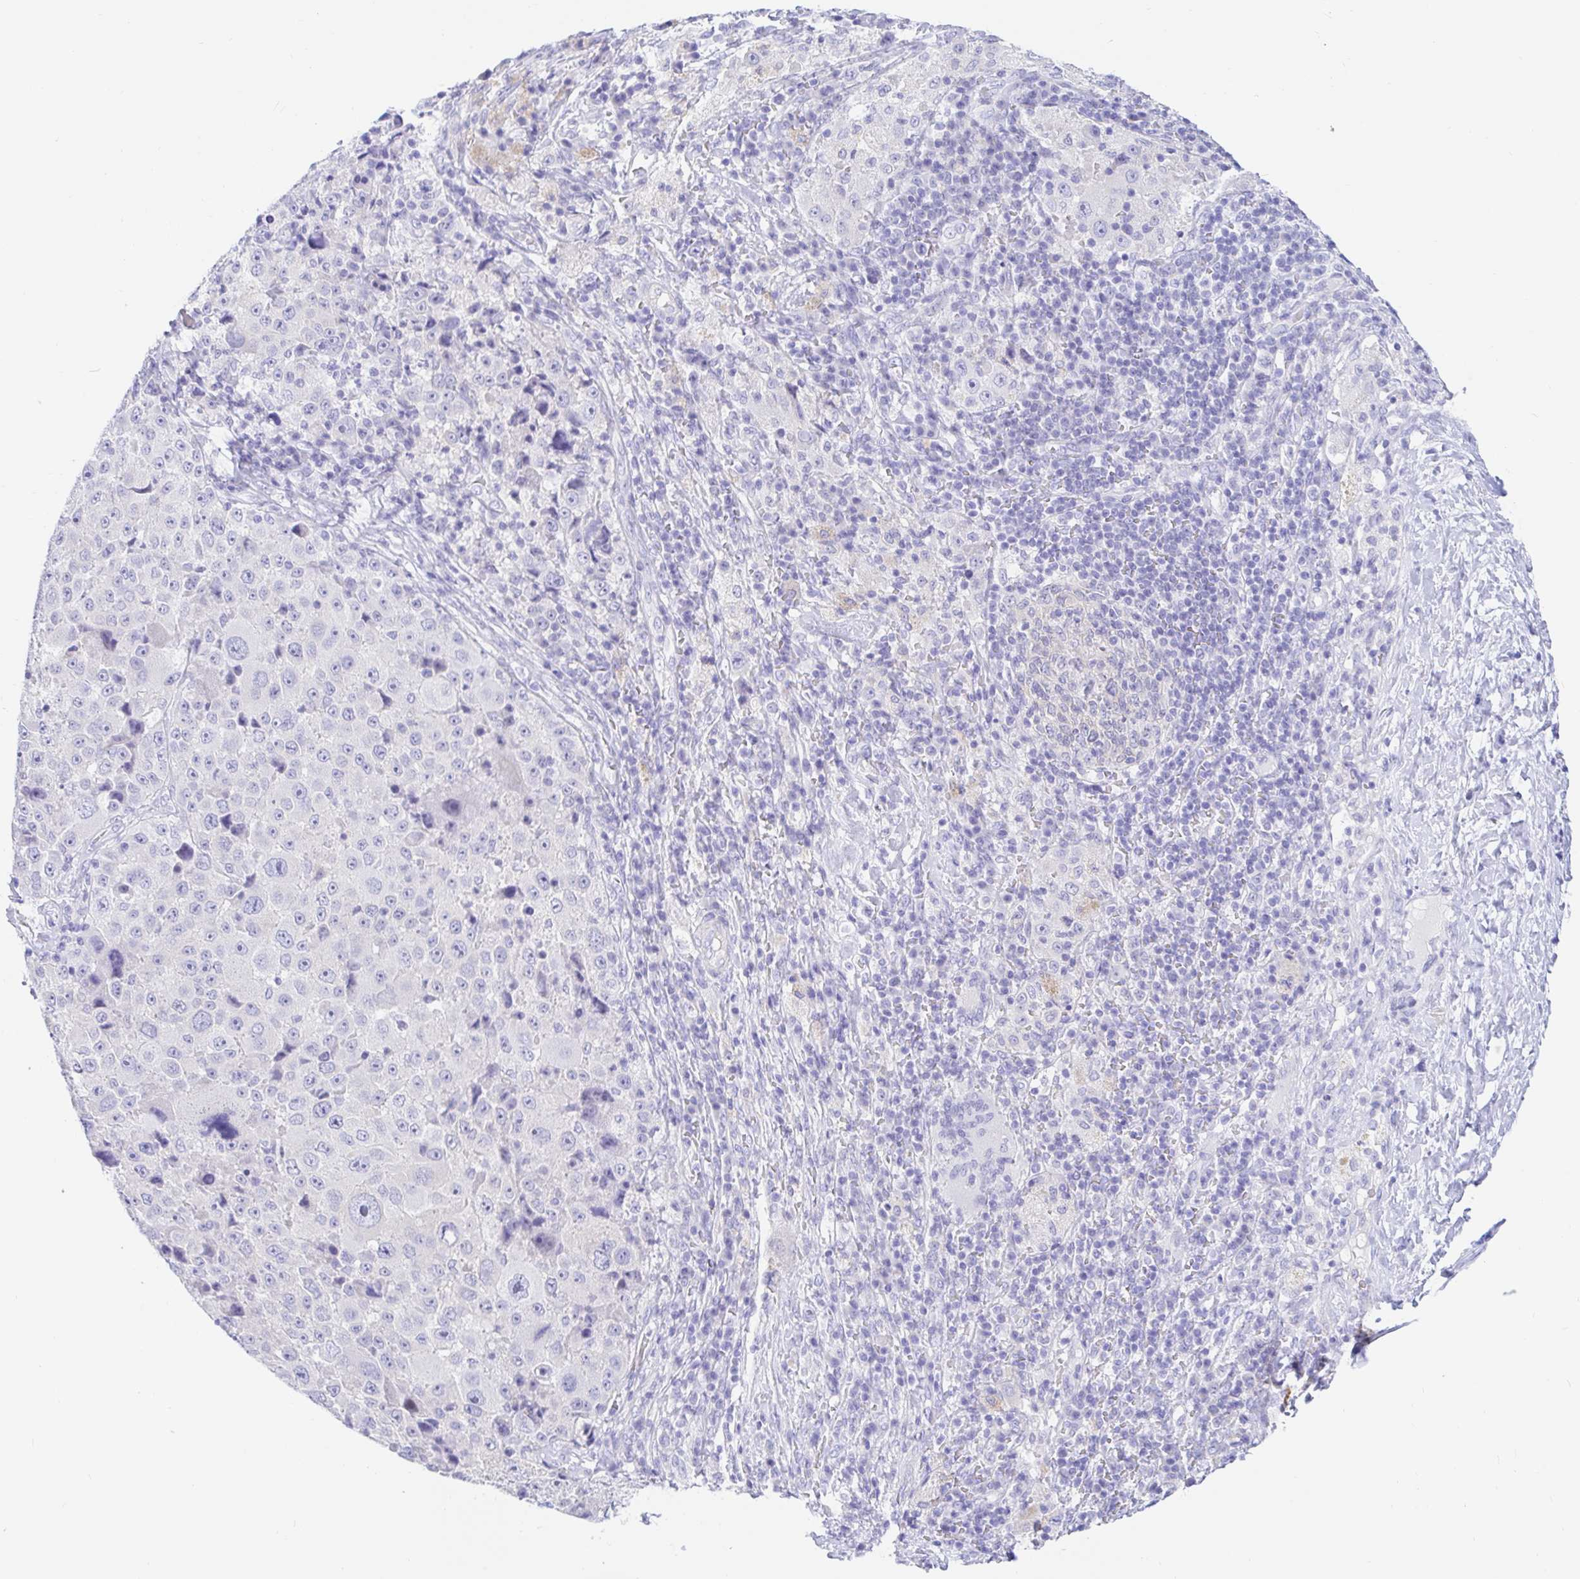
{"staining": {"intensity": "negative", "quantity": "none", "location": "none"}, "tissue": "melanoma", "cell_type": "Tumor cells", "image_type": "cancer", "snomed": [{"axis": "morphology", "description": "Malignant melanoma, Metastatic site"}, {"axis": "topography", "description": "Lymph node"}], "caption": "Immunohistochemical staining of malignant melanoma (metastatic site) exhibits no significant positivity in tumor cells.", "gene": "PPP1R1B", "patient": {"sex": "male", "age": 62}}